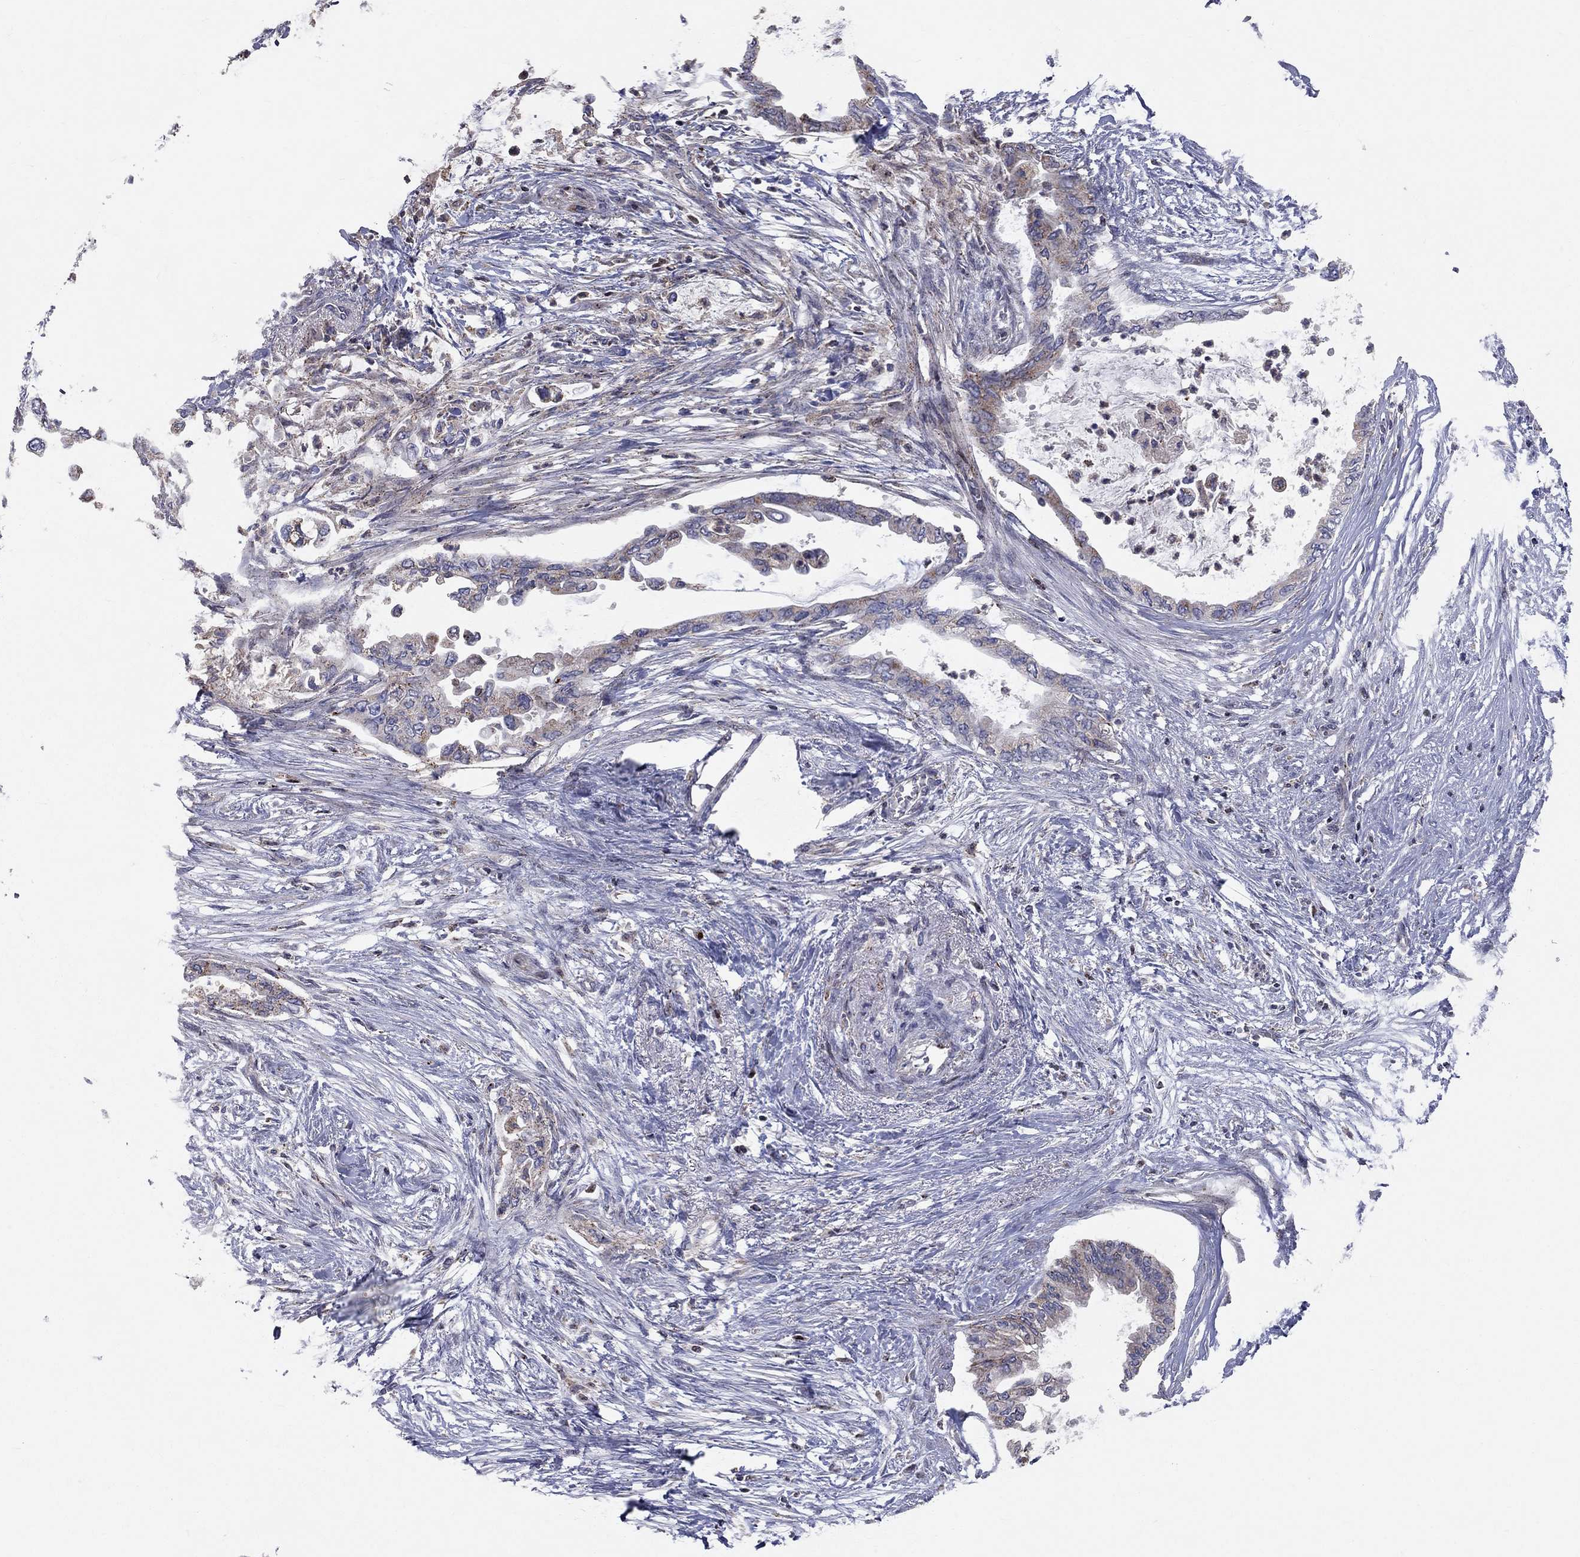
{"staining": {"intensity": "strong", "quantity": "<25%", "location": "cytoplasmic/membranous"}, "tissue": "pancreatic cancer", "cell_type": "Tumor cells", "image_type": "cancer", "snomed": [{"axis": "morphology", "description": "Normal tissue, NOS"}, {"axis": "morphology", "description": "Adenocarcinoma, NOS"}, {"axis": "topography", "description": "Pancreas"}, {"axis": "topography", "description": "Duodenum"}], "caption": "Pancreatic adenocarcinoma stained with a brown dye shows strong cytoplasmic/membranous positive positivity in about <25% of tumor cells.", "gene": "ERN2", "patient": {"sex": "female", "age": 60}}